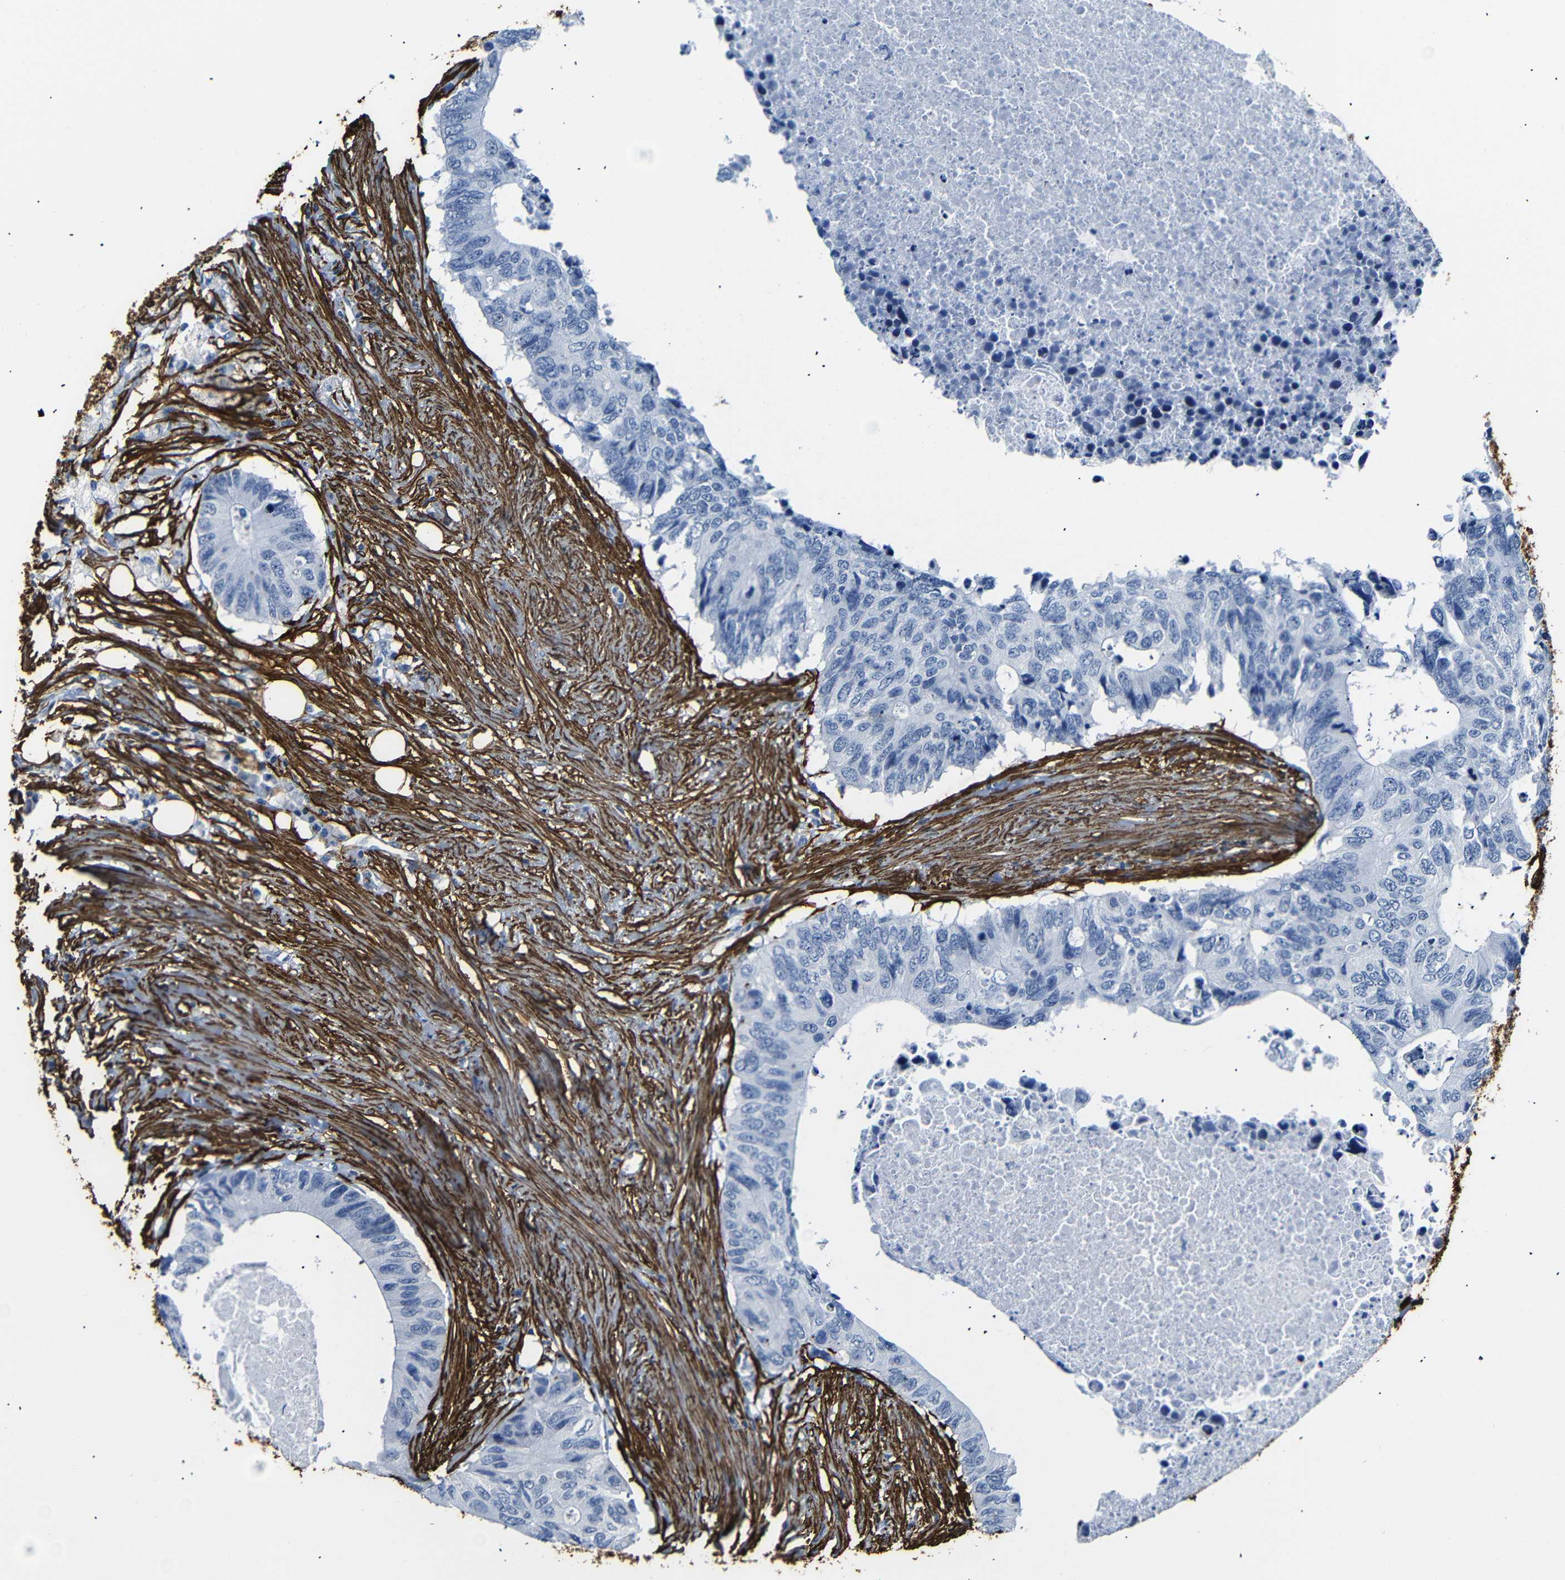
{"staining": {"intensity": "negative", "quantity": "none", "location": "none"}, "tissue": "colorectal cancer", "cell_type": "Tumor cells", "image_type": "cancer", "snomed": [{"axis": "morphology", "description": "Adenocarcinoma, NOS"}, {"axis": "topography", "description": "Colon"}], "caption": "High magnification brightfield microscopy of colorectal adenocarcinoma stained with DAB (3,3'-diaminobenzidine) (brown) and counterstained with hematoxylin (blue): tumor cells show no significant staining. (Stains: DAB IHC with hematoxylin counter stain, Microscopy: brightfield microscopy at high magnification).", "gene": "ACTA2", "patient": {"sex": "male", "age": 71}}